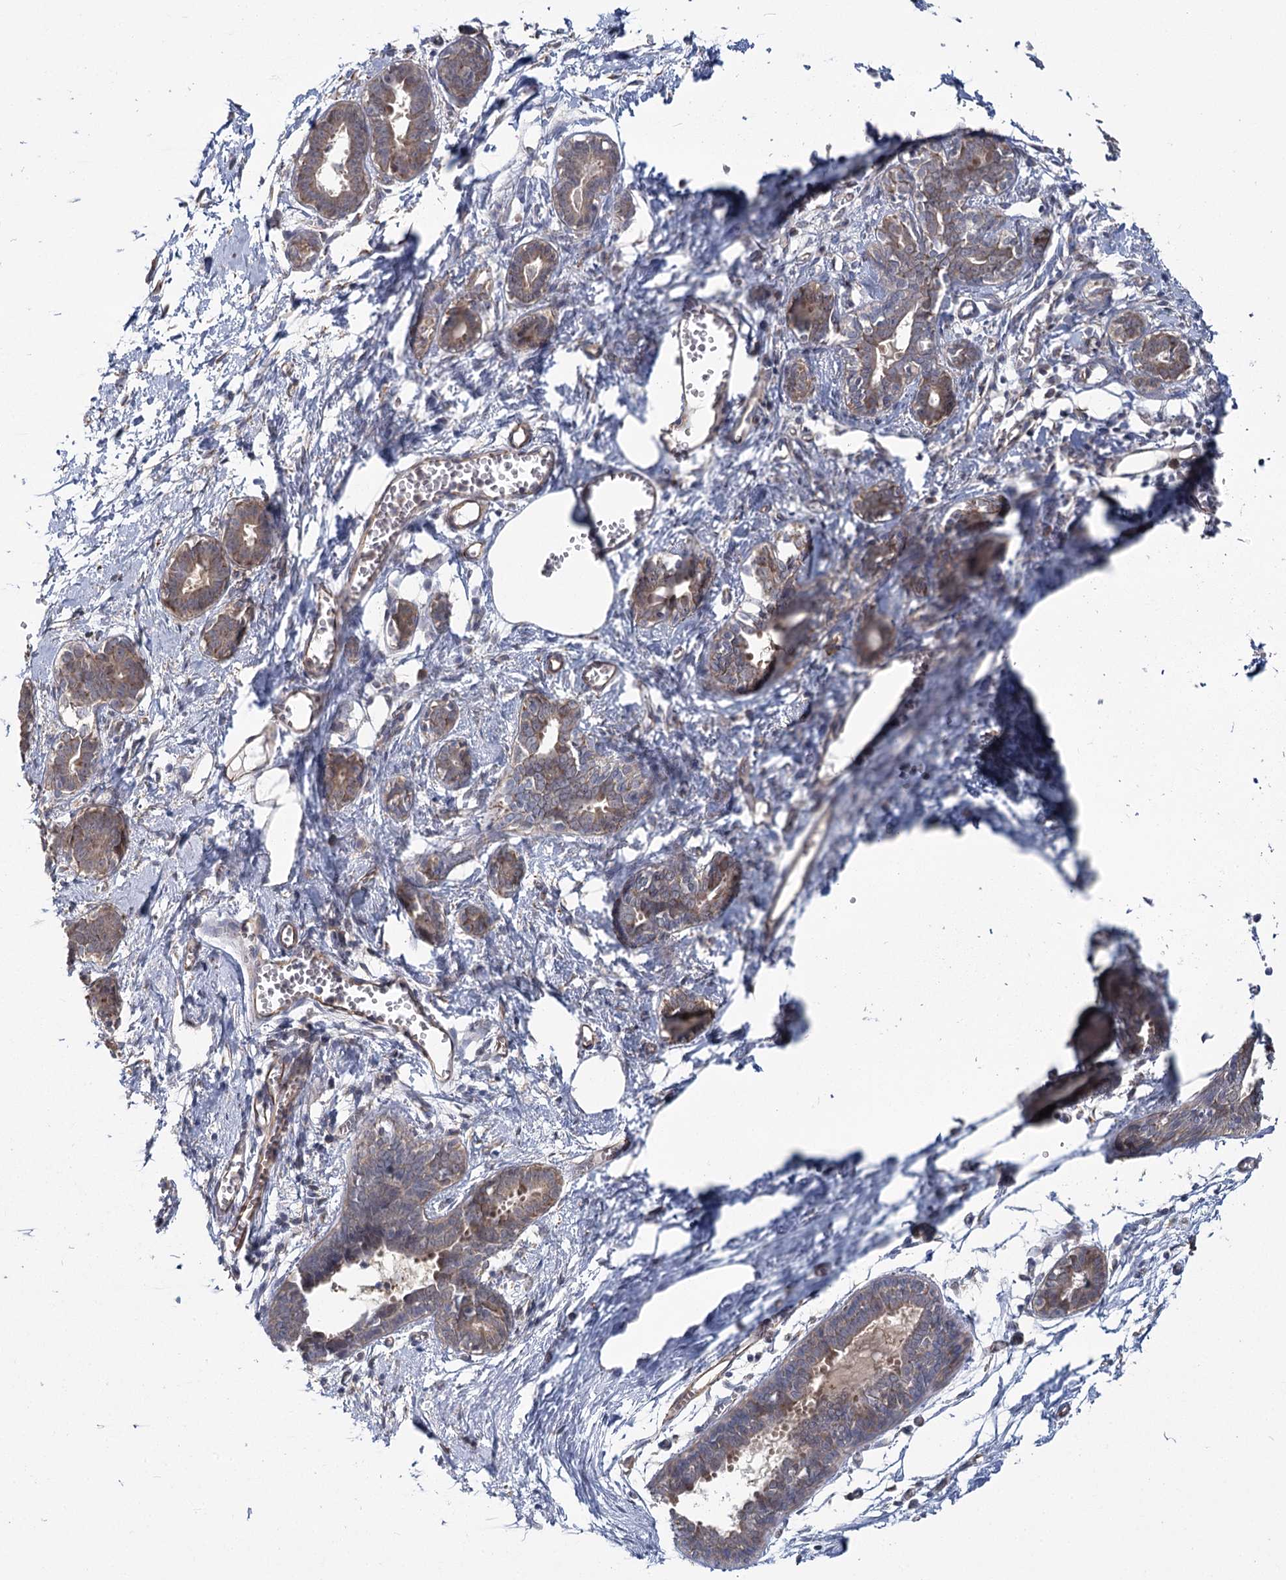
{"staining": {"intensity": "negative", "quantity": "none", "location": "none"}, "tissue": "breast", "cell_type": "Adipocytes", "image_type": "normal", "snomed": [{"axis": "morphology", "description": "Normal tissue, NOS"}, {"axis": "topography", "description": "Breast"}], "caption": "A high-resolution micrograph shows immunohistochemistry (IHC) staining of benign breast, which demonstrates no significant expression in adipocytes.", "gene": "TBC1D9B", "patient": {"sex": "female", "age": 27}}